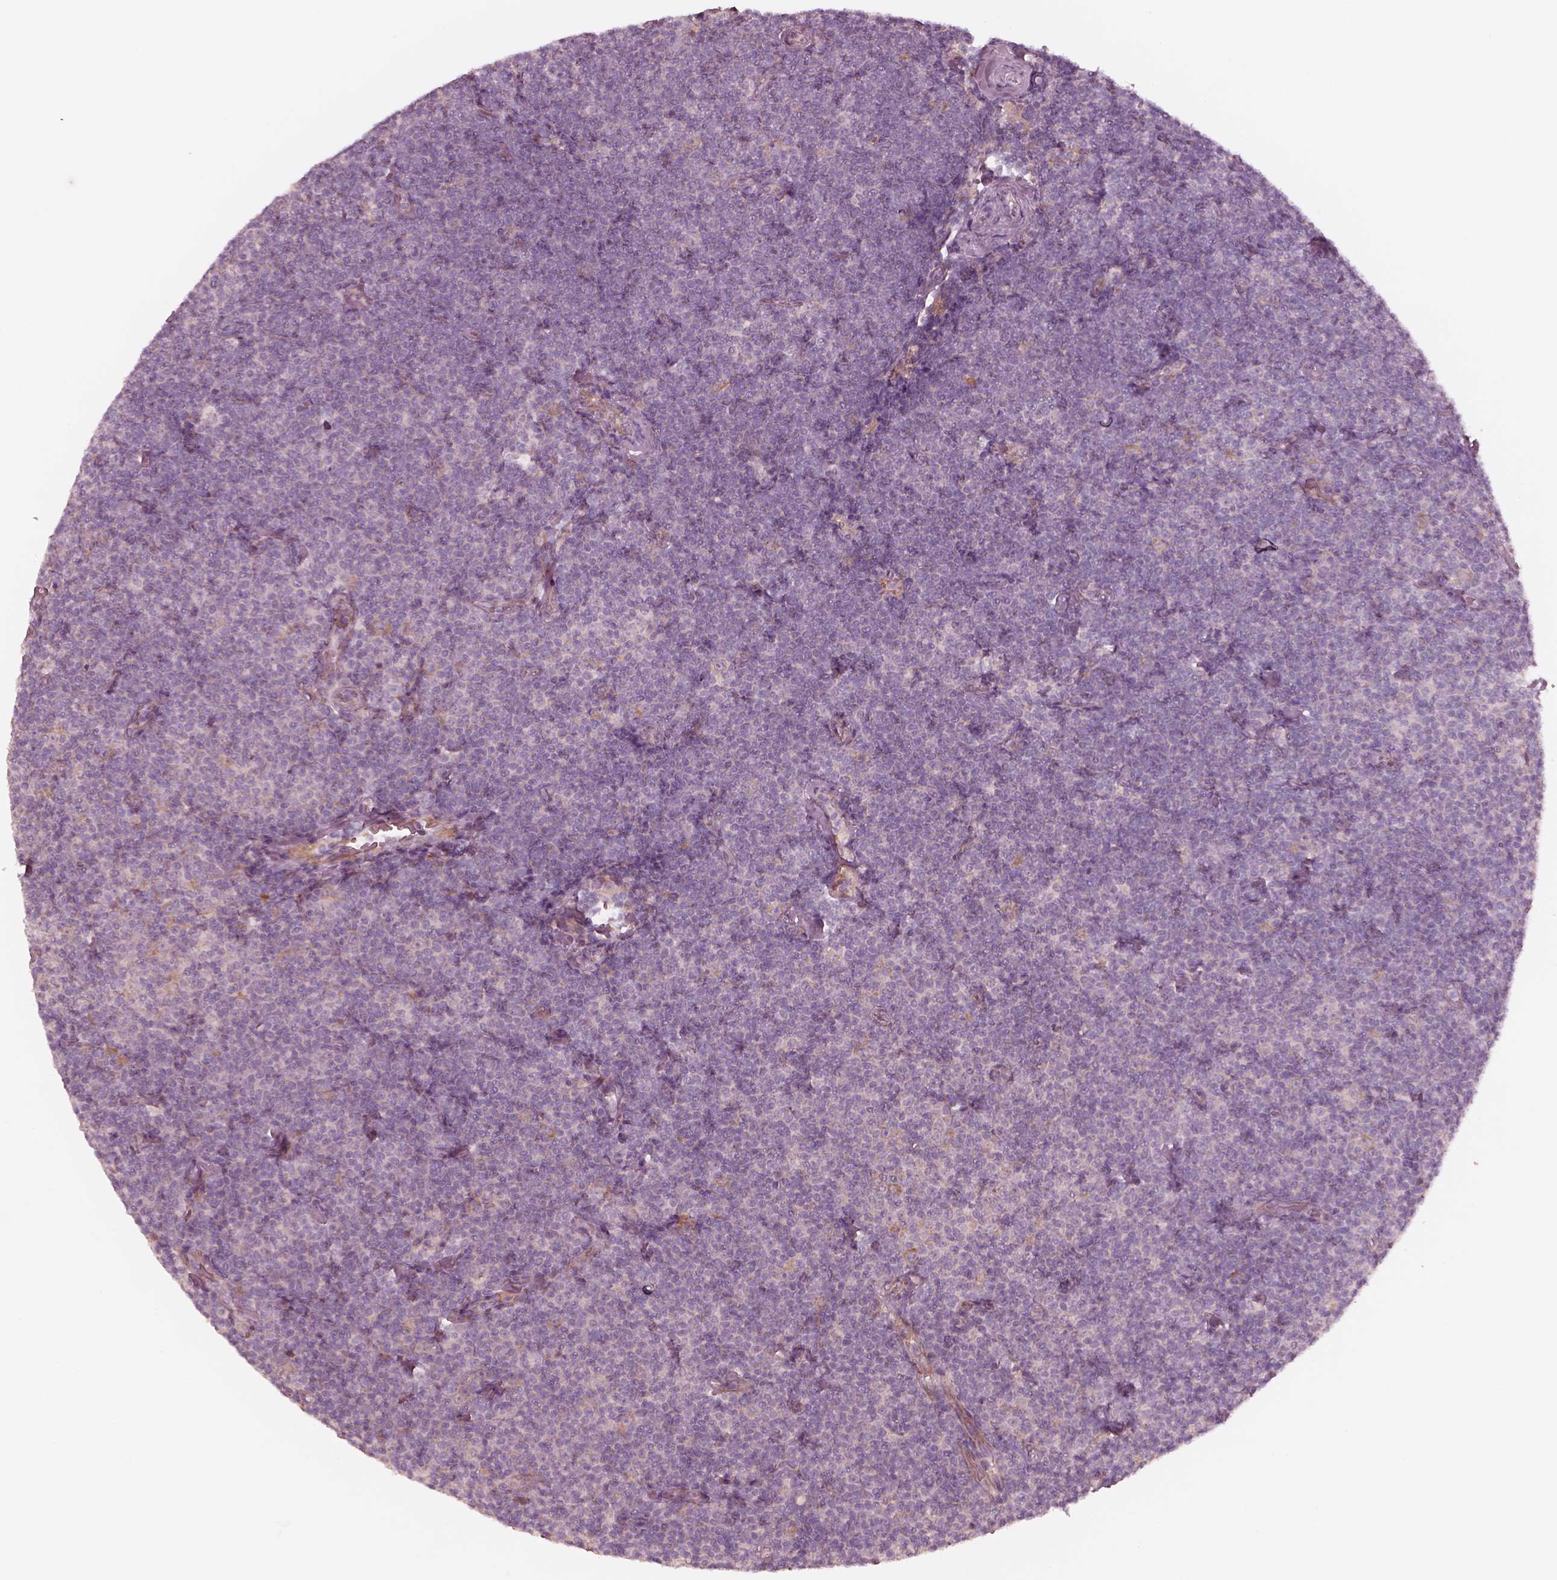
{"staining": {"intensity": "negative", "quantity": "none", "location": "none"}, "tissue": "lymphoma", "cell_type": "Tumor cells", "image_type": "cancer", "snomed": [{"axis": "morphology", "description": "Malignant lymphoma, non-Hodgkin's type, Low grade"}, {"axis": "topography", "description": "Lymph node"}], "caption": "Histopathology image shows no protein positivity in tumor cells of malignant lymphoma, non-Hodgkin's type (low-grade) tissue. The staining was performed using DAB to visualize the protein expression in brown, while the nuclei were stained in blue with hematoxylin (Magnification: 20x).", "gene": "RAB3C", "patient": {"sex": "male", "age": 81}}